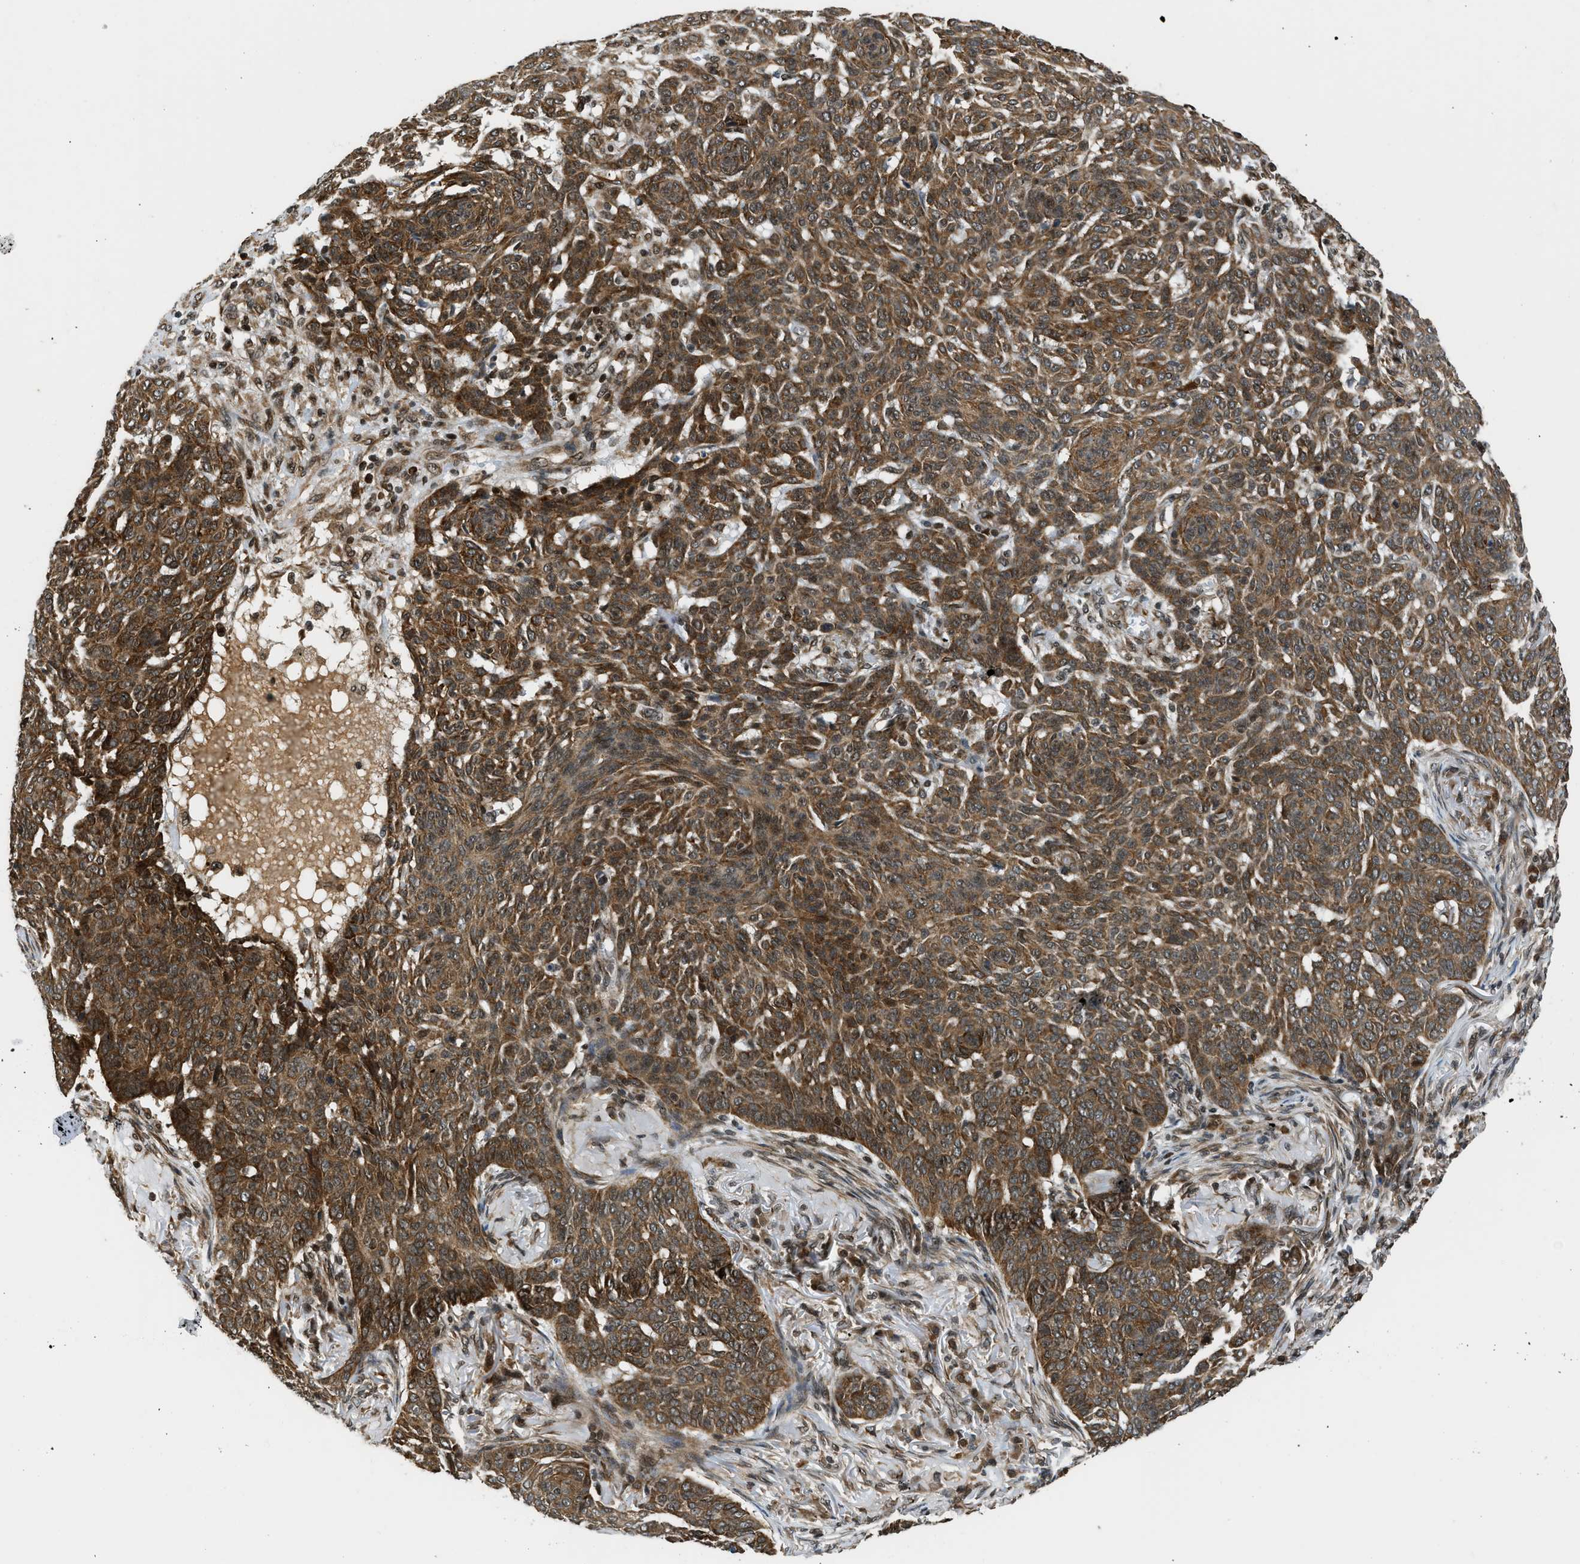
{"staining": {"intensity": "strong", "quantity": ">75%", "location": "cytoplasmic/membranous"}, "tissue": "skin cancer", "cell_type": "Tumor cells", "image_type": "cancer", "snomed": [{"axis": "morphology", "description": "Basal cell carcinoma"}, {"axis": "topography", "description": "Skin"}], "caption": "The photomicrograph displays immunohistochemical staining of skin cancer. There is strong cytoplasmic/membranous expression is identified in about >75% of tumor cells. (IHC, brightfield microscopy, high magnification).", "gene": "RETREG3", "patient": {"sex": "male", "age": 85}}